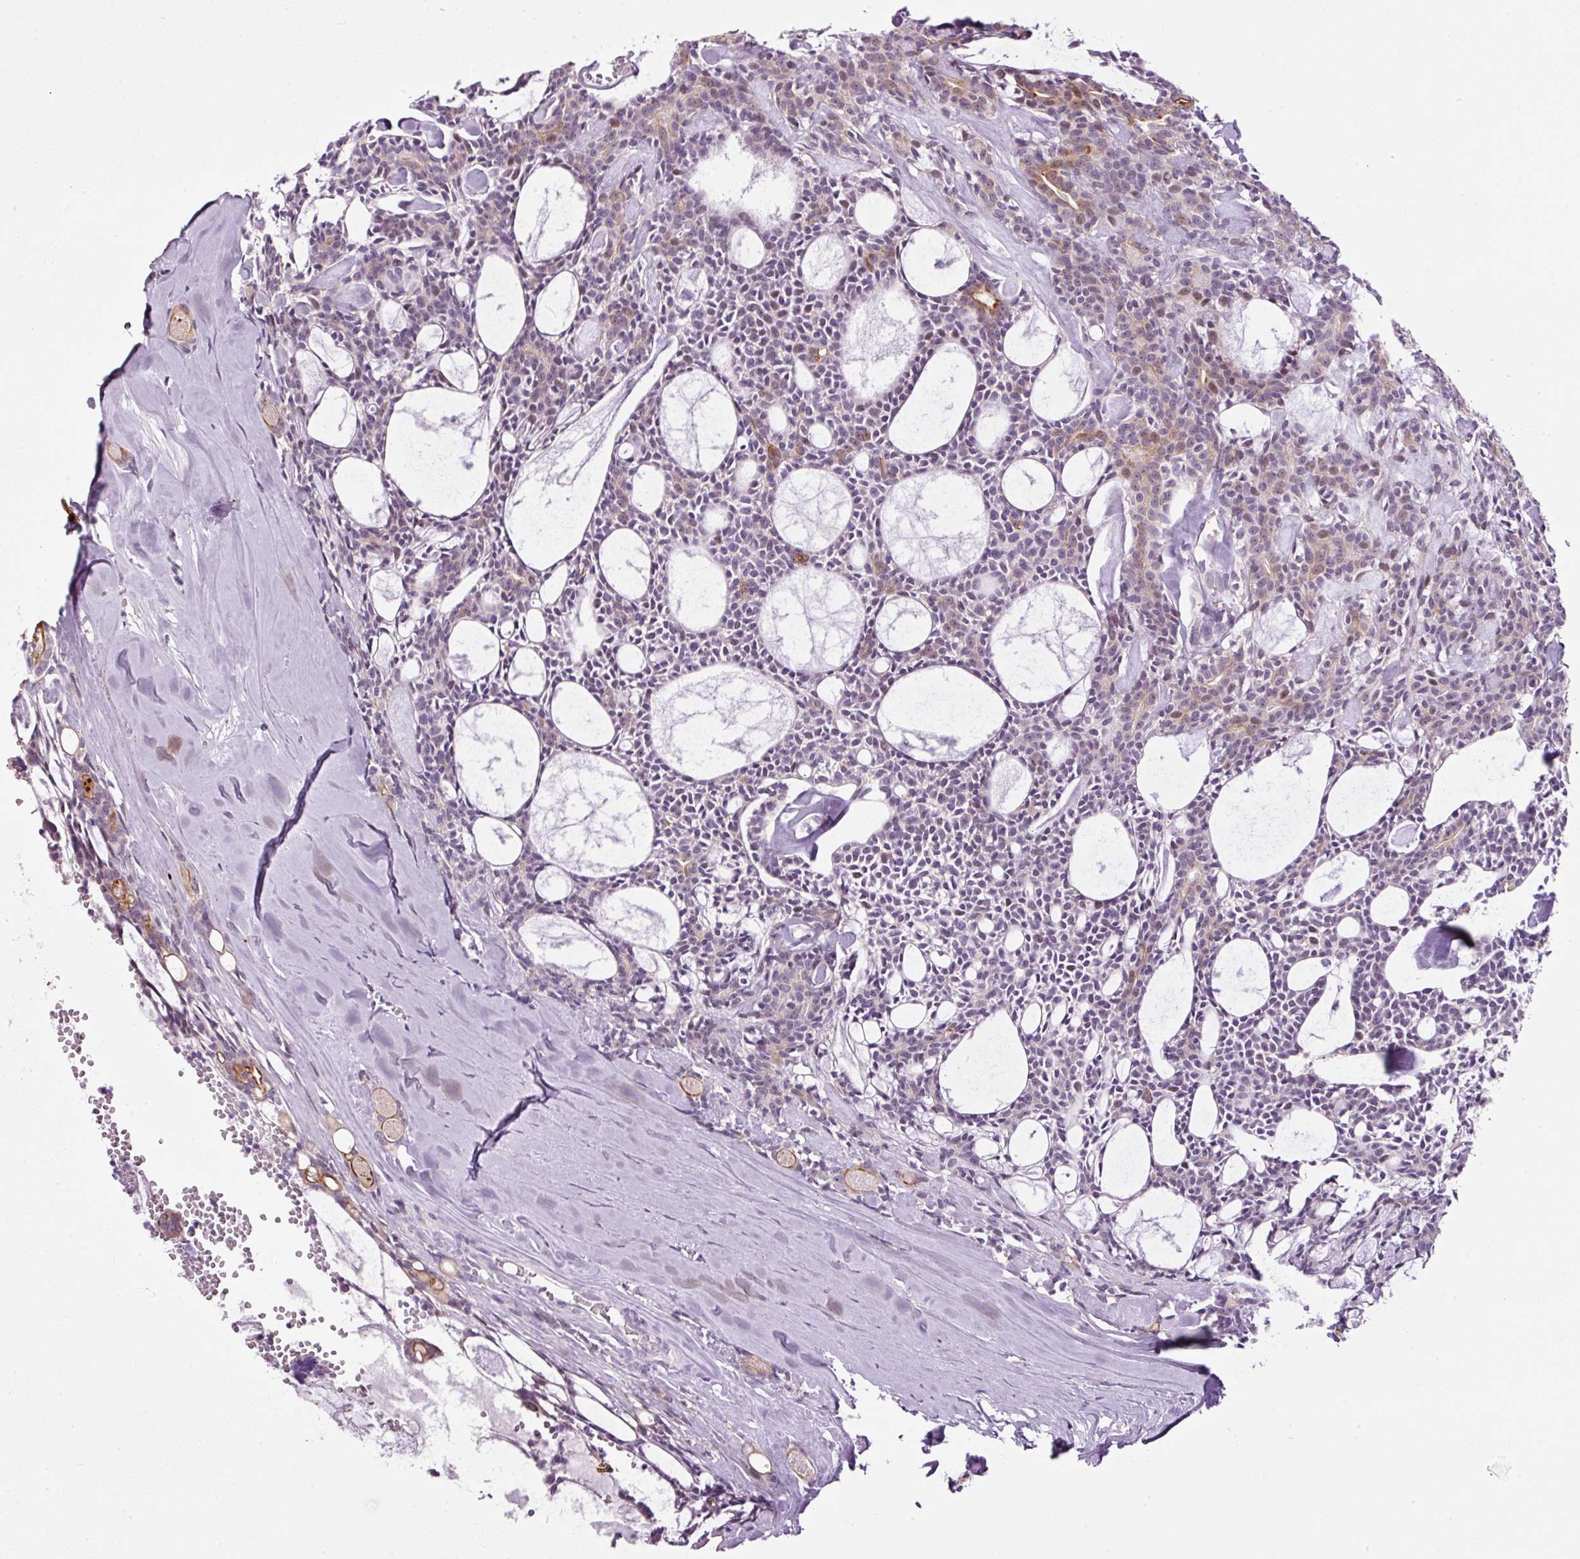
{"staining": {"intensity": "moderate", "quantity": "<25%", "location": "cytoplasmic/membranous"}, "tissue": "head and neck cancer", "cell_type": "Tumor cells", "image_type": "cancer", "snomed": [{"axis": "morphology", "description": "Adenocarcinoma, NOS"}, {"axis": "topography", "description": "Salivary gland"}, {"axis": "topography", "description": "Head-Neck"}], "caption": "Tumor cells demonstrate low levels of moderate cytoplasmic/membranous positivity in approximately <25% of cells in head and neck adenocarcinoma.", "gene": "SRC", "patient": {"sex": "male", "age": 55}}